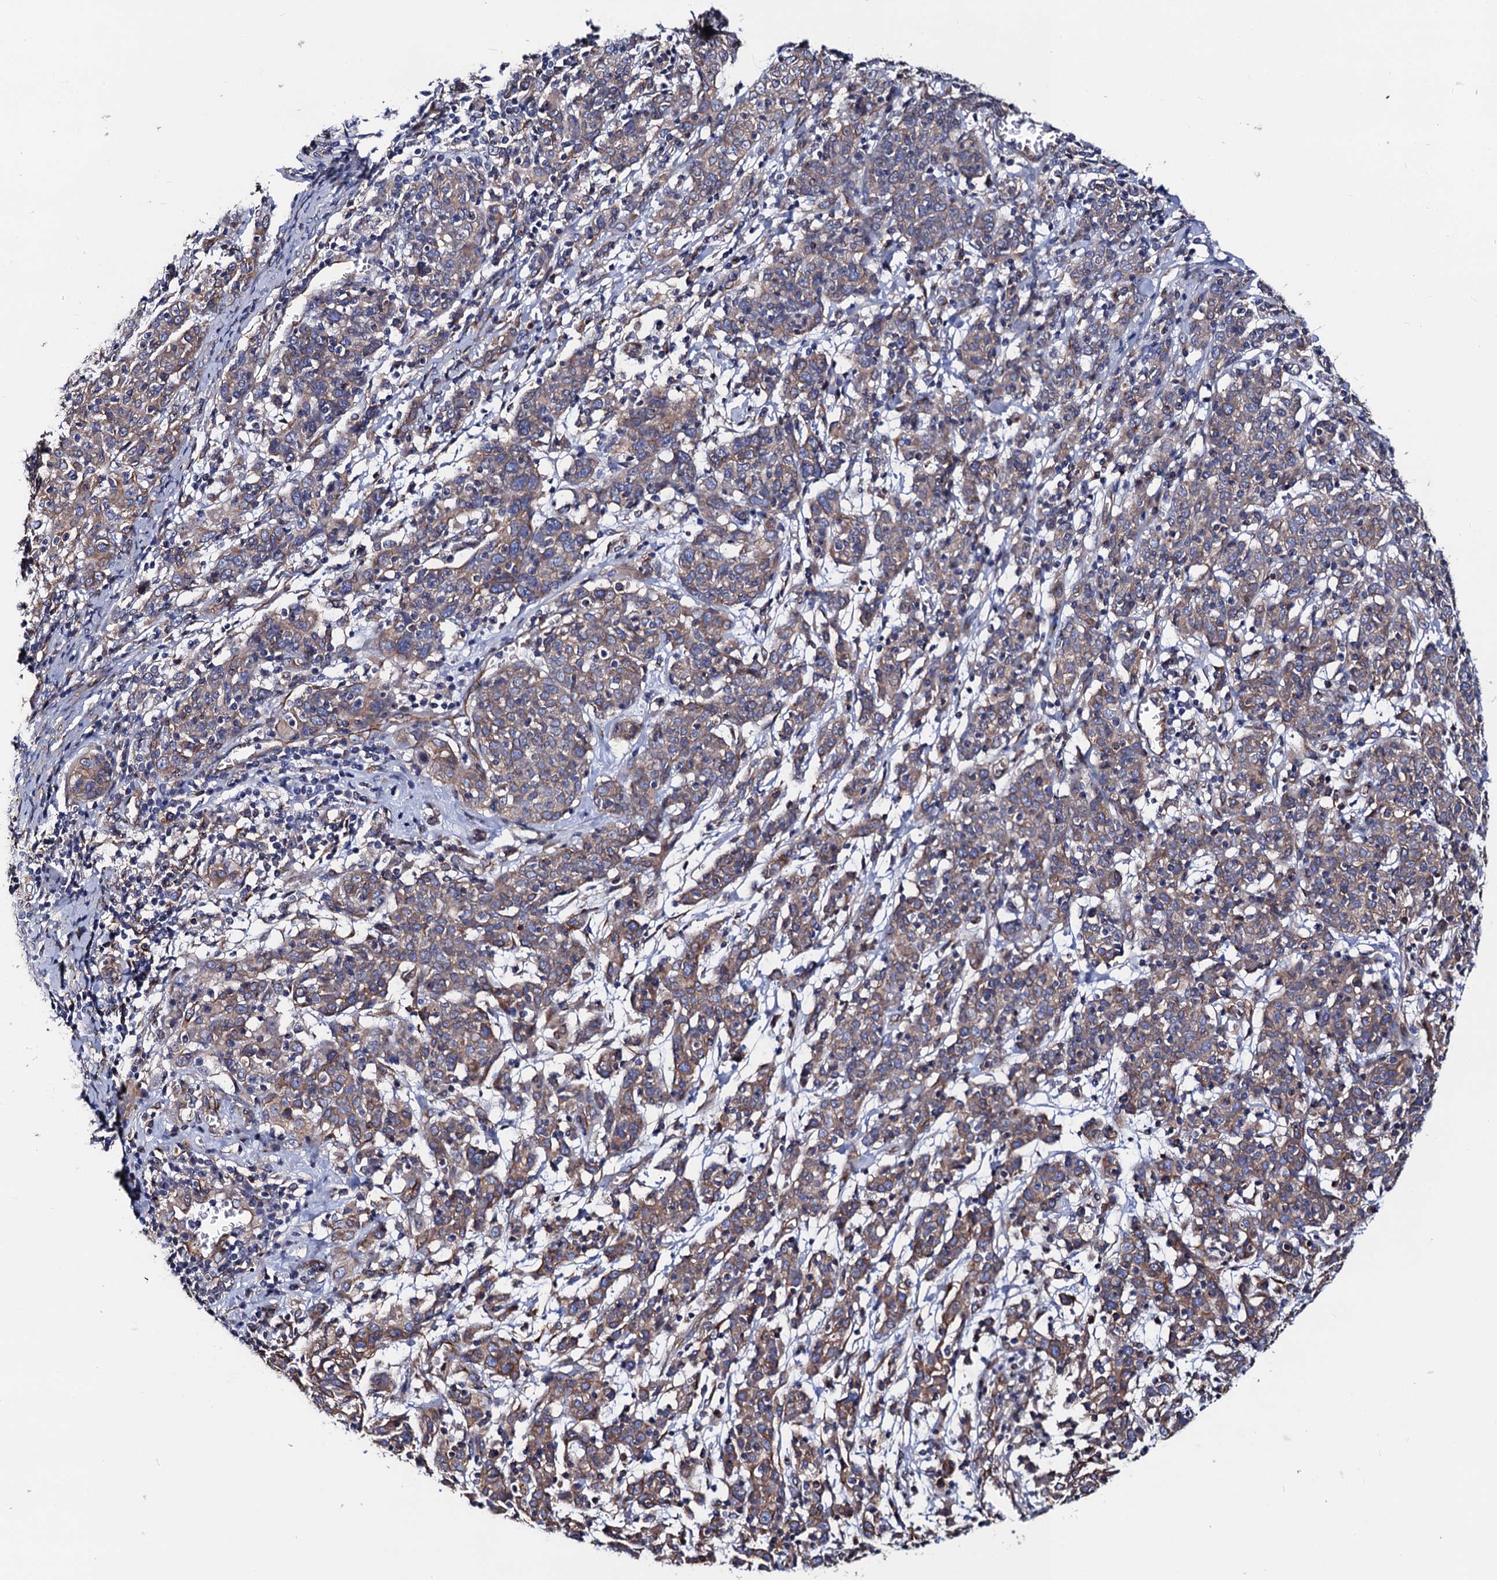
{"staining": {"intensity": "weak", "quantity": "<25%", "location": "cytoplasmic/membranous"}, "tissue": "cervical cancer", "cell_type": "Tumor cells", "image_type": "cancer", "snomed": [{"axis": "morphology", "description": "Squamous cell carcinoma, NOS"}, {"axis": "topography", "description": "Cervix"}], "caption": "Immunohistochemistry photomicrograph of neoplastic tissue: human squamous cell carcinoma (cervical) stained with DAB (3,3'-diaminobenzidine) displays no significant protein positivity in tumor cells.", "gene": "ZDHHC18", "patient": {"sex": "female", "age": 67}}